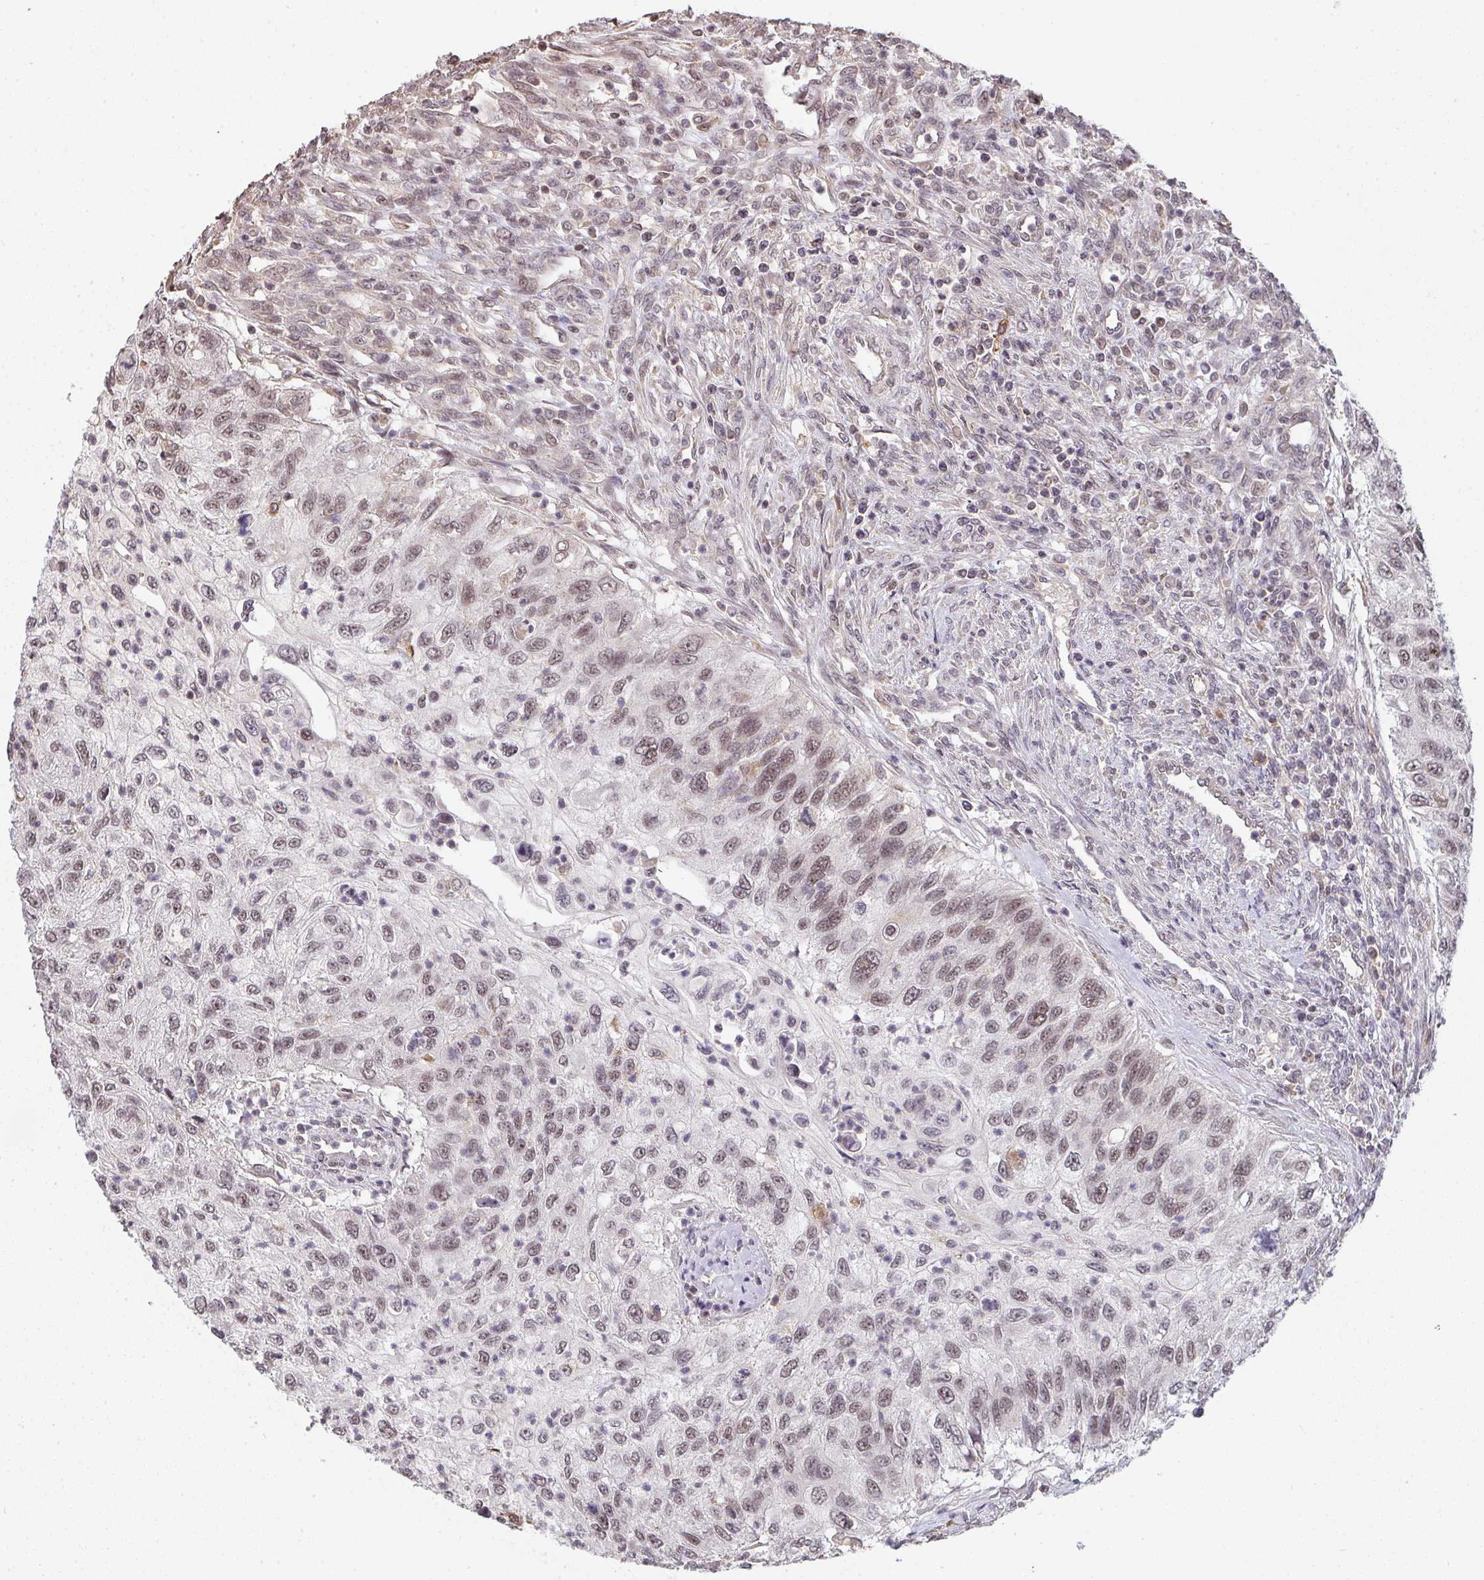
{"staining": {"intensity": "moderate", "quantity": ">75%", "location": "nuclear"}, "tissue": "urothelial cancer", "cell_type": "Tumor cells", "image_type": "cancer", "snomed": [{"axis": "morphology", "description": "Urothelial carcinoma, High grade"}, {"axis": "topography", "description": "Urinary bladder"}], "caption": "Immunohistochemistry (IHC) image of neoplastic tissue: urothelial cancer stained using immunohistochemistry (IHC) shows medium levels of moderate protein expression localized specifically in the nuclear of tumor cells, appearing as a nuclear brown color.", "gene": "SAP30", "patient": {"sex": "female", "age": 60}}